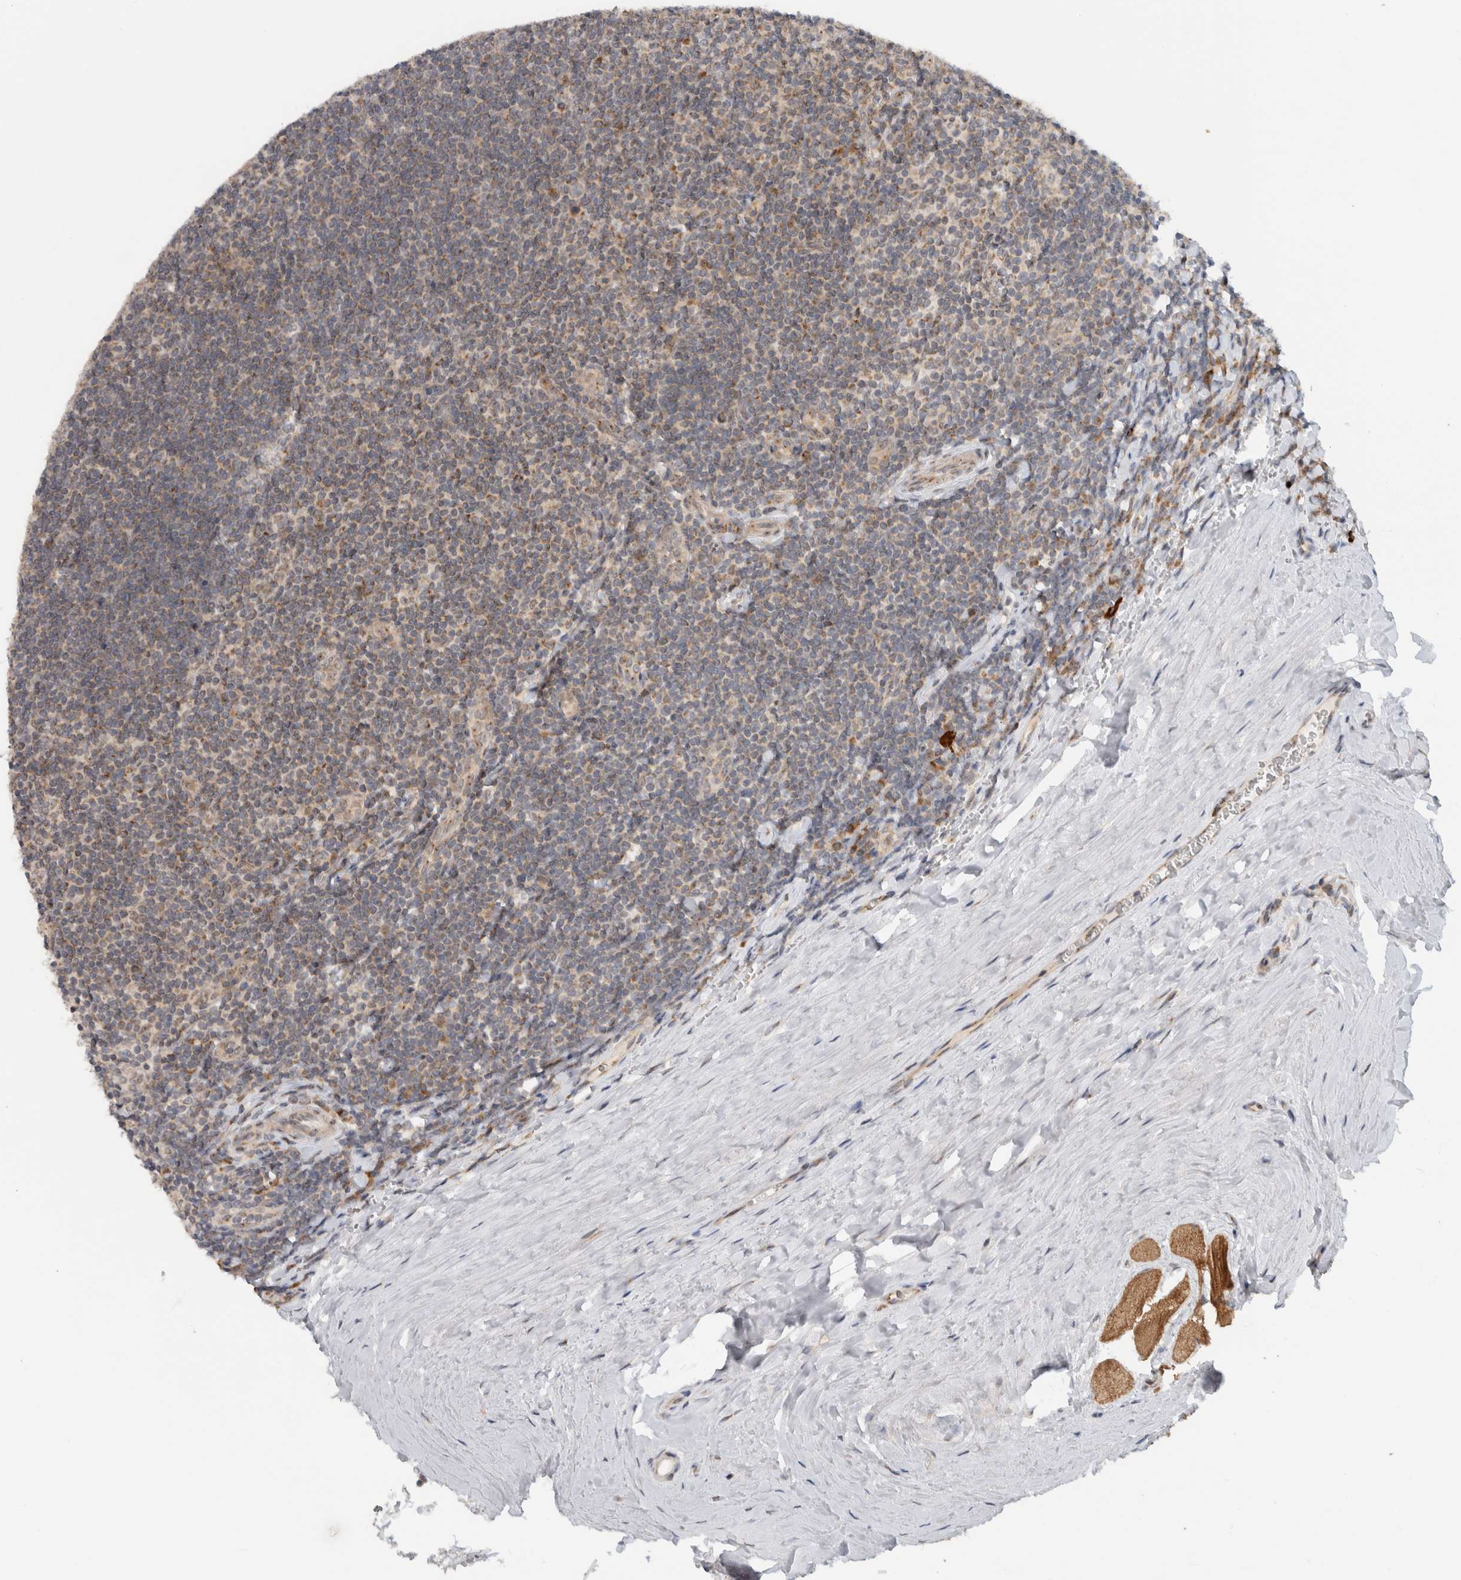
{"staining": {"intensity": "moderate", "quantity": ">75%", "location": "cytoplasmic/membranous"}, "tissue": "tonsil", "cell_type": "Germinal center cells", "image_type": "normal", "snomed": [{"axis": "morphology", "description": "Normal tissue, NOS"}, {"axis": "topography", "description": "Tonsil"}], "caption": "Tonsil stained with DAB (3,3'-diaminobenzidine) immunohistochemistry (IHC) displays medium levels of moderate cytoplasmic/membranous expression in about >75% of germinal center cells. Nuclei are stained in blue.", "gene": "CMC2", "patient": {"sex": "male", "age": 27}}